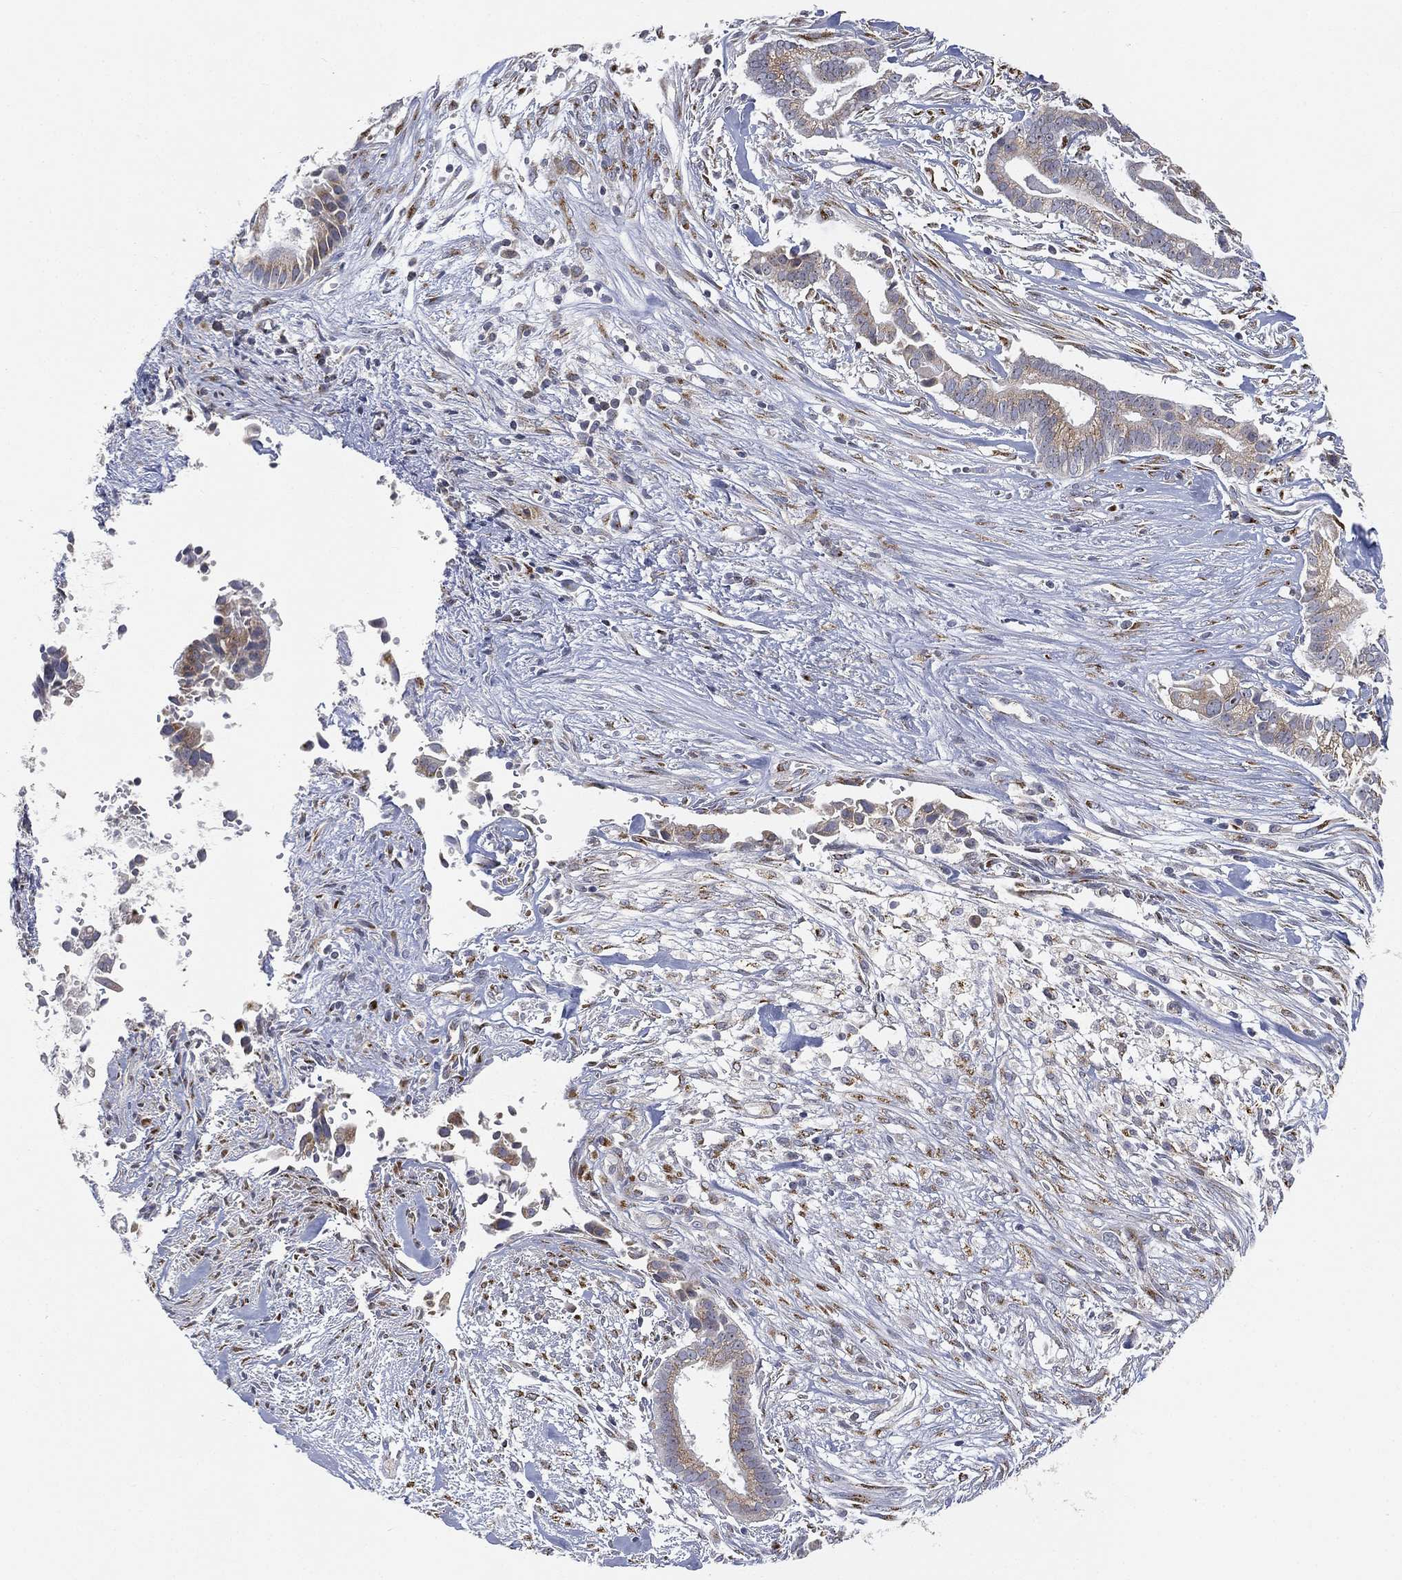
{"staining": {"intensity": "moderate", "quantity": "25%-75%", "location": "cytoplasmic/membranous"}, "tissue": "pancreatic cancer", "cell_type": "Tumor cells", "image_type": "cancer", "snomed": [{"axis": "morphology", "description": "Adenocarcinoma, NOS"}, {"axis": "topography", "description": "Pancreas"}], "caption": "Pancreatic adenocarcinoma was stained to show a protein in brown. There is medium levels of moderate cytoplasmic/membranous positivity in approximately 25%-75% of tumor cells.", "gene": "TICAM1", "patient": {"sex": "male", "age": 61}}